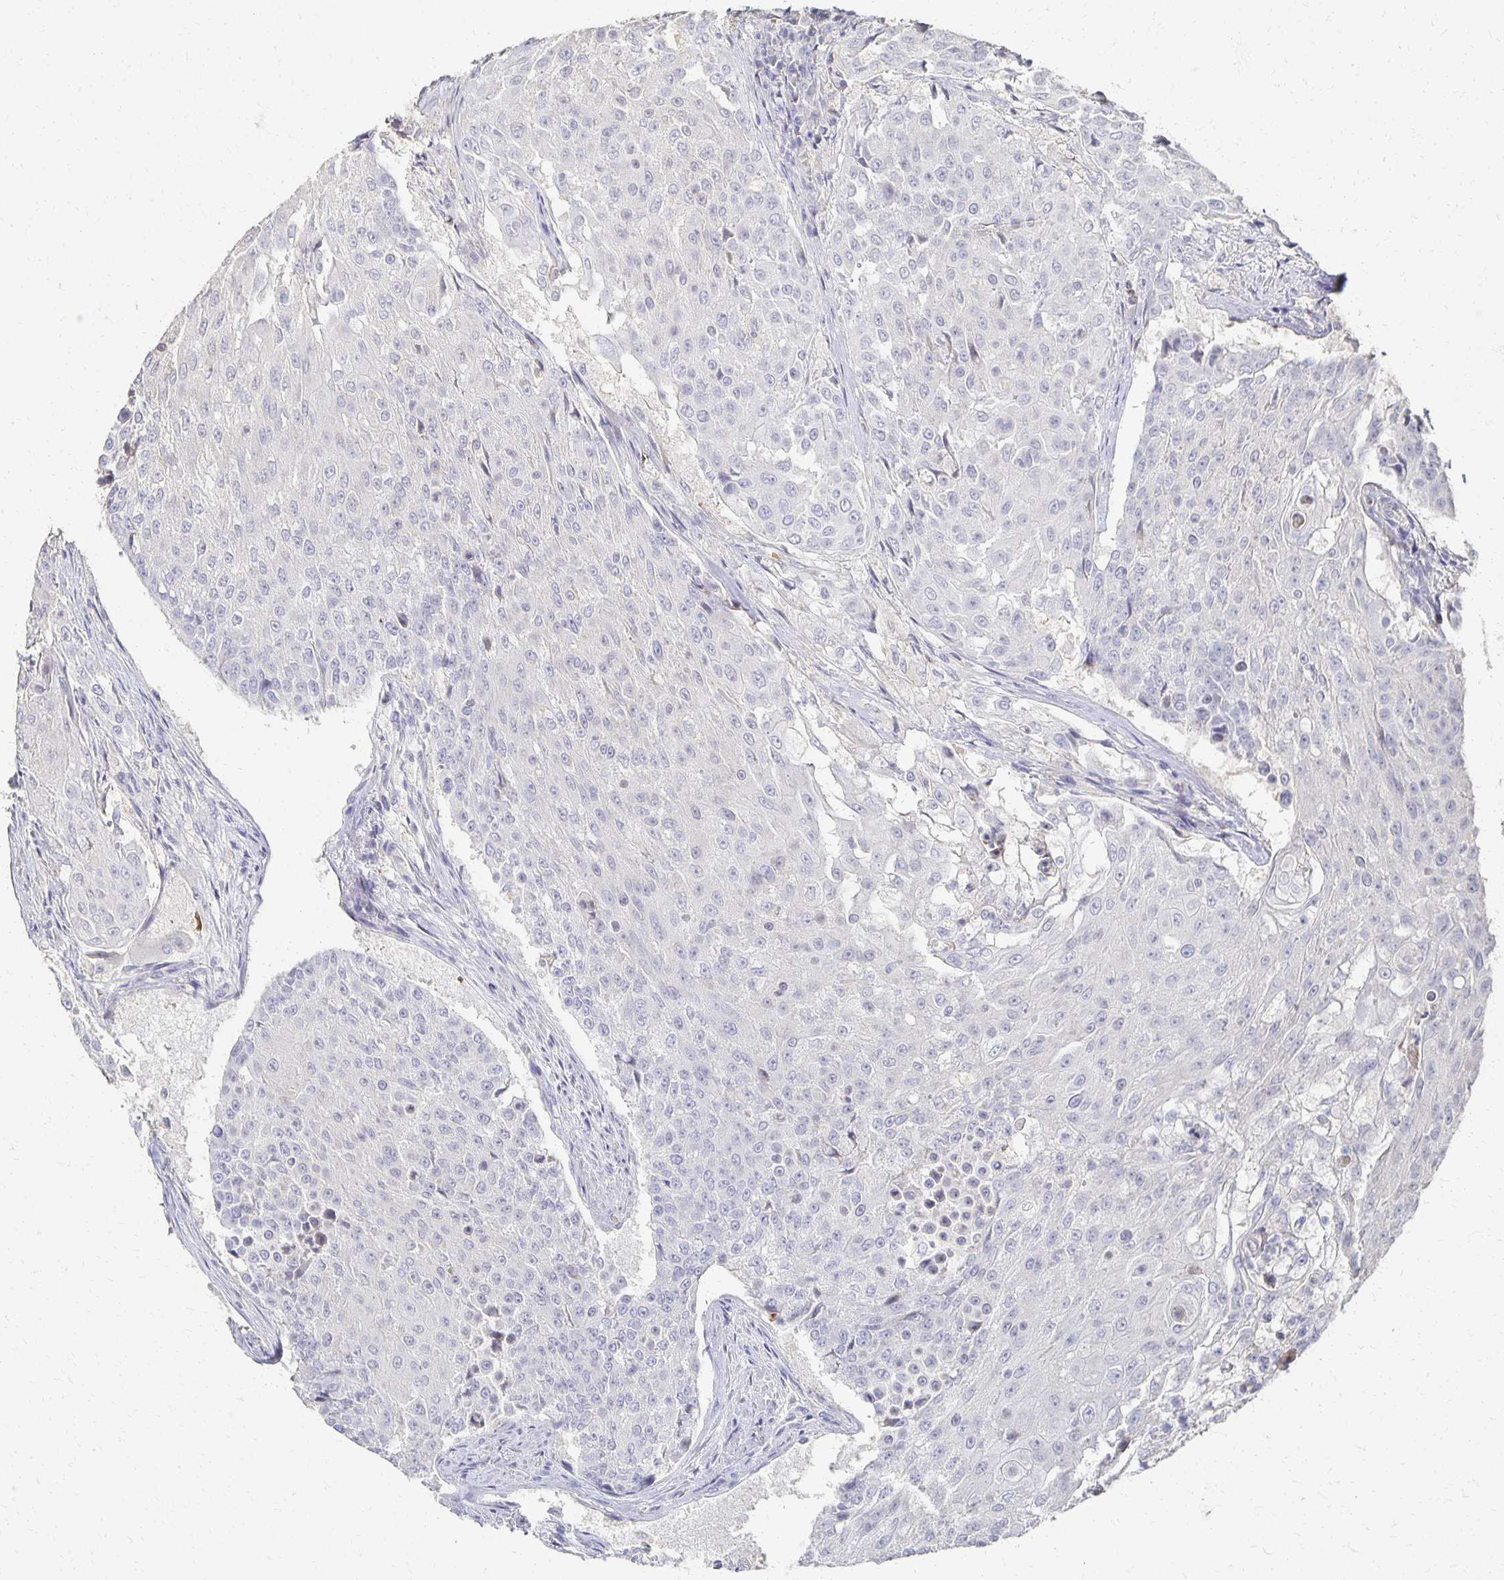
{"staining": {"intensity": "negative", "quantity": "none", "location": "none"}, "tissue": "urothelial cancer", "cell_type": "Tumor cells", "image_type": "cancer", "snomed": [{"axis": "morphology", "description": "Urothelial carcinoma, High grade"}, {"axis": "topography", "description": "Urinary bladder"}], "caption": "This micrograph is of urothelial cancer stained with immunohistochemistry (IHC) to label a protein in brown with the nuclei are counter-stained blue. There is no expression in tumor cells.", "gene": "CST6", "patient": {"sex": "female", "age": 63}}